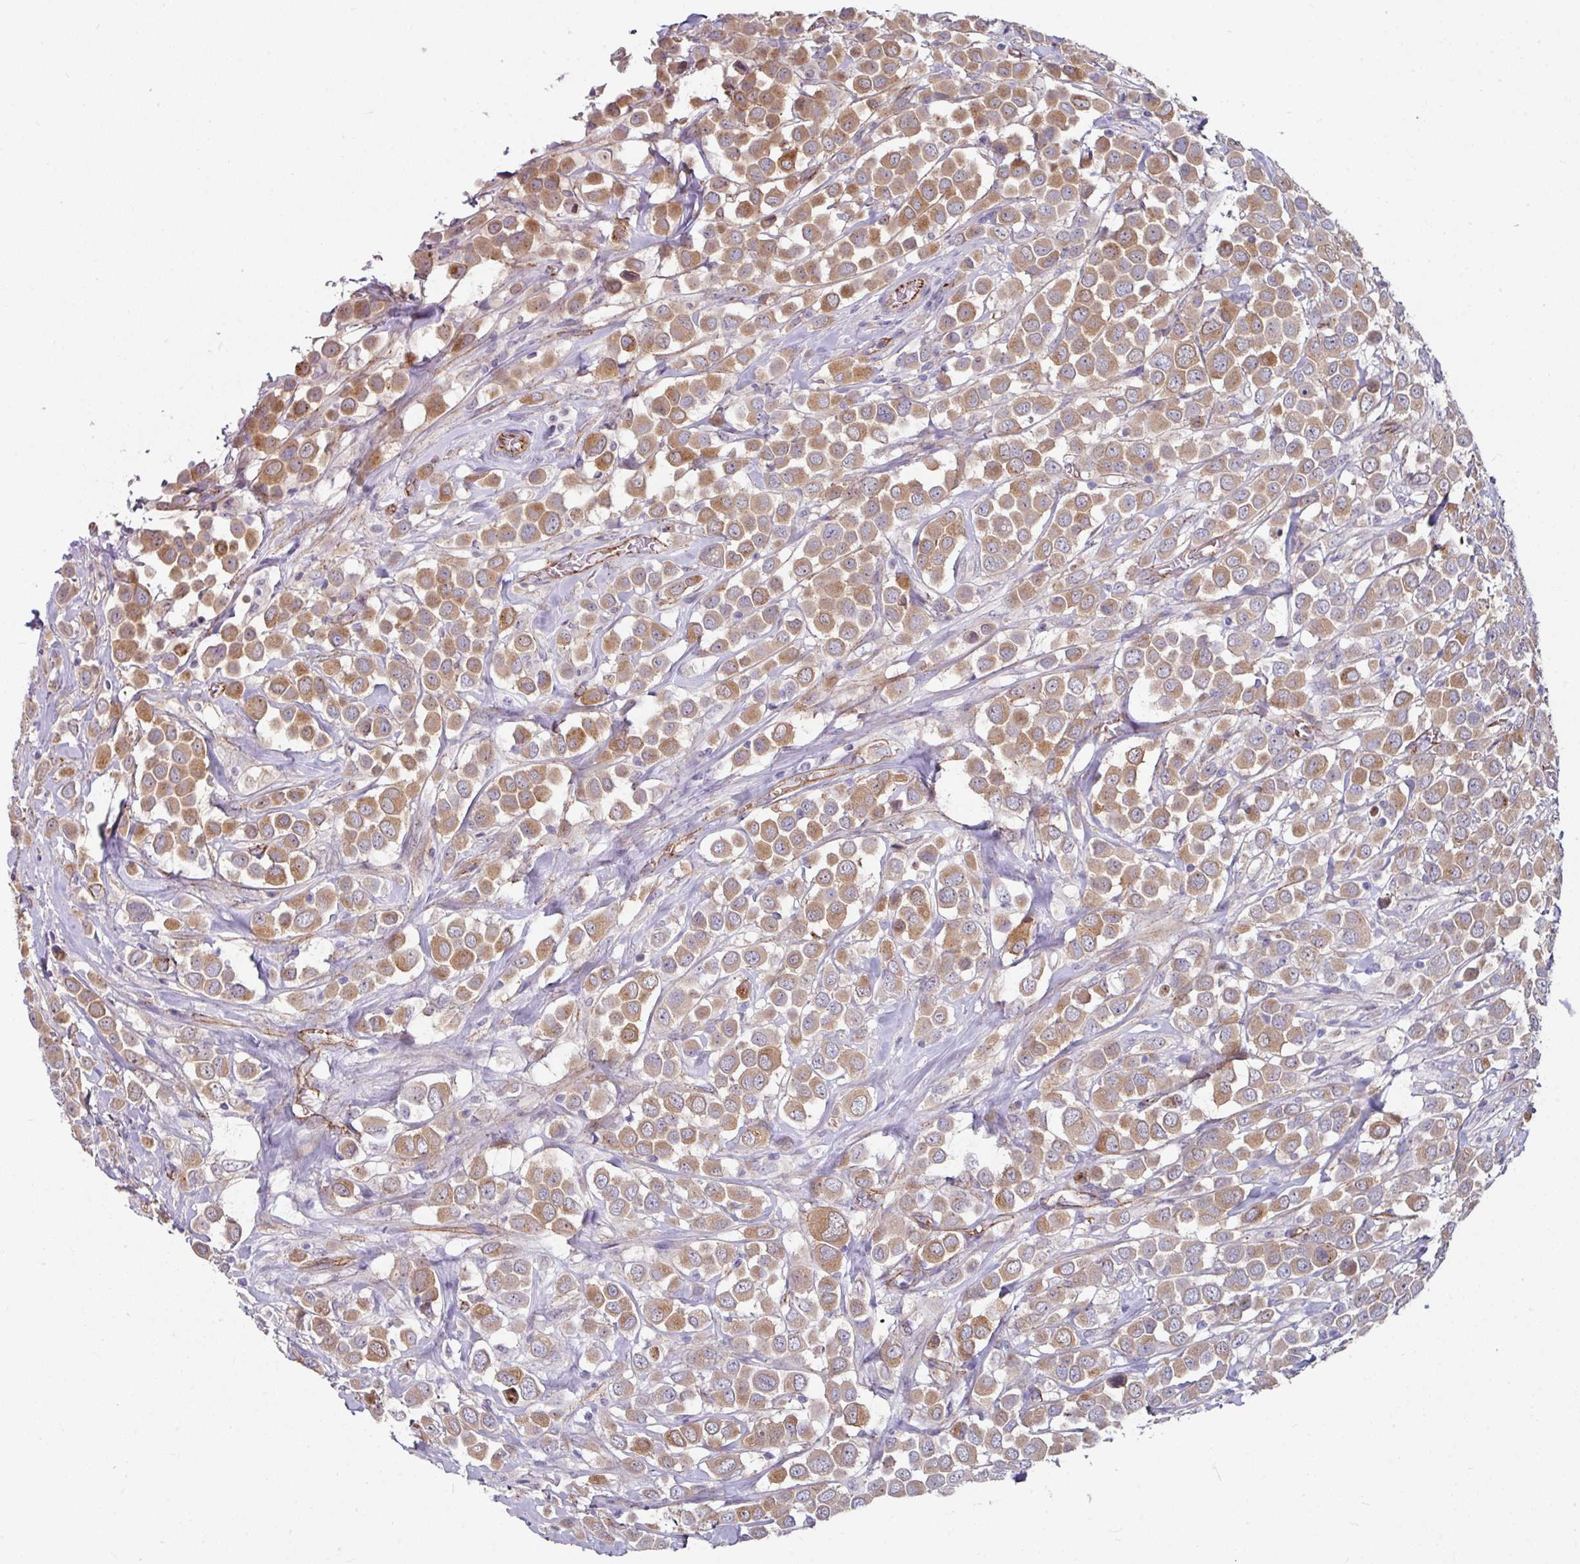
{"staining": {"intensity": "moderate", "quantity": ">75%", "location": "cytoplasmic/membranous"}, "tissue": "breast cancer", "cell_type": "Tumor cells", "image_type": "cancer", "snomed": [{"axis": "morphology", "description": "Duct carcinoma"}, {"axis": "topography", "description": "Breast"}], "caption": "A brown stain highlights moderate cytoplasmic/membranous staining of a protein in human breast cancer (infiltrating ductal carcinoma) tumor cells.", "gene": "JUP", "patient": {"sex": "female", "age": 61}}